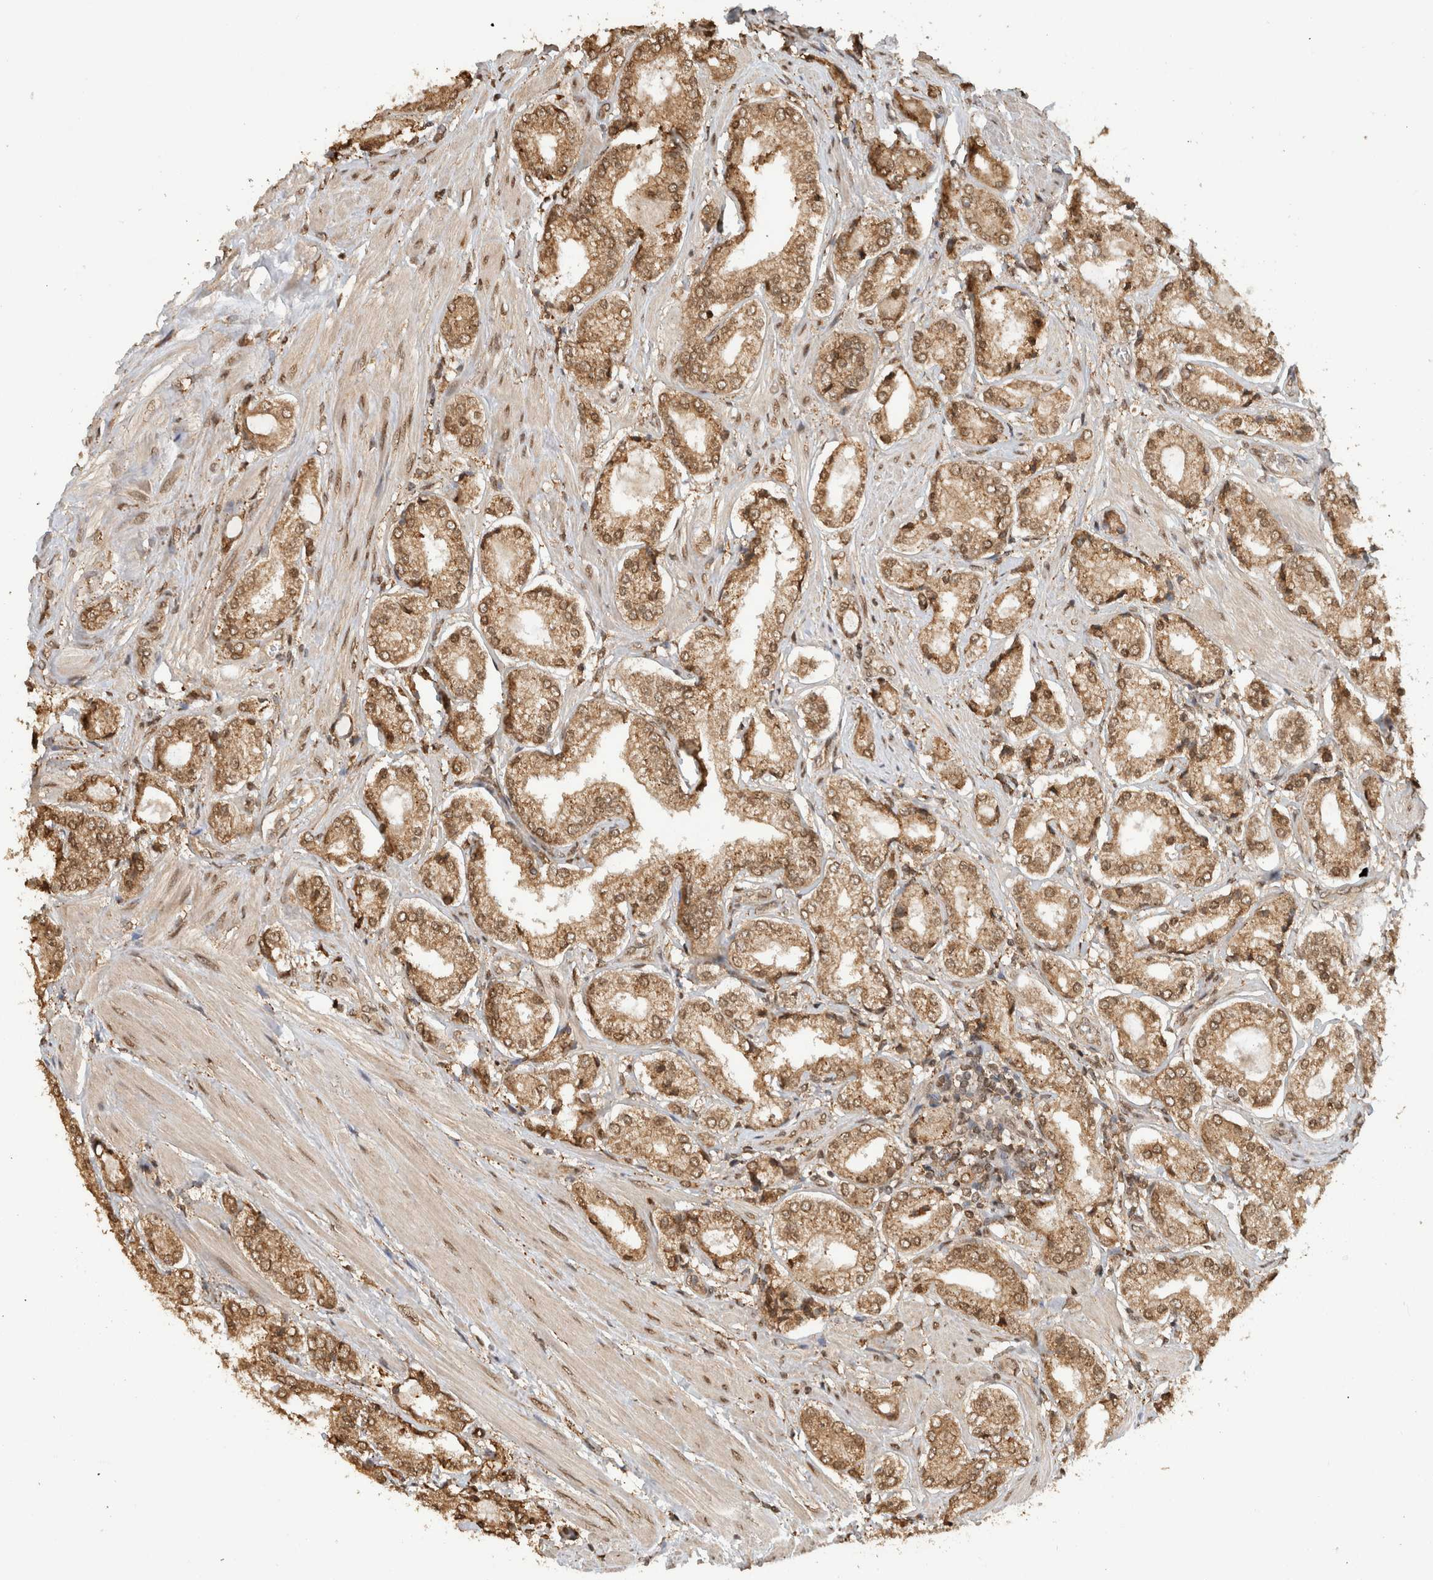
{"staining": {"intensity": "moderate", "quantity": ">75%", "location": "cytoplasmic/membranous,nuclear"}, "tissue": "prostate cancer", "cell_type": "Tumor cells", "image_type": "cancer", "snomed": [{"axis": "morphology", "description": "Adenocarcinoma, Low grade"}, {"axis": "topography", "description": "Prostate"}], "caption": "Prostate cancer stained with a protein marker reveals moderate staining in tumor cells.", "gene": "C1orf21", "patient": {"sex": "male", "age": 62}}